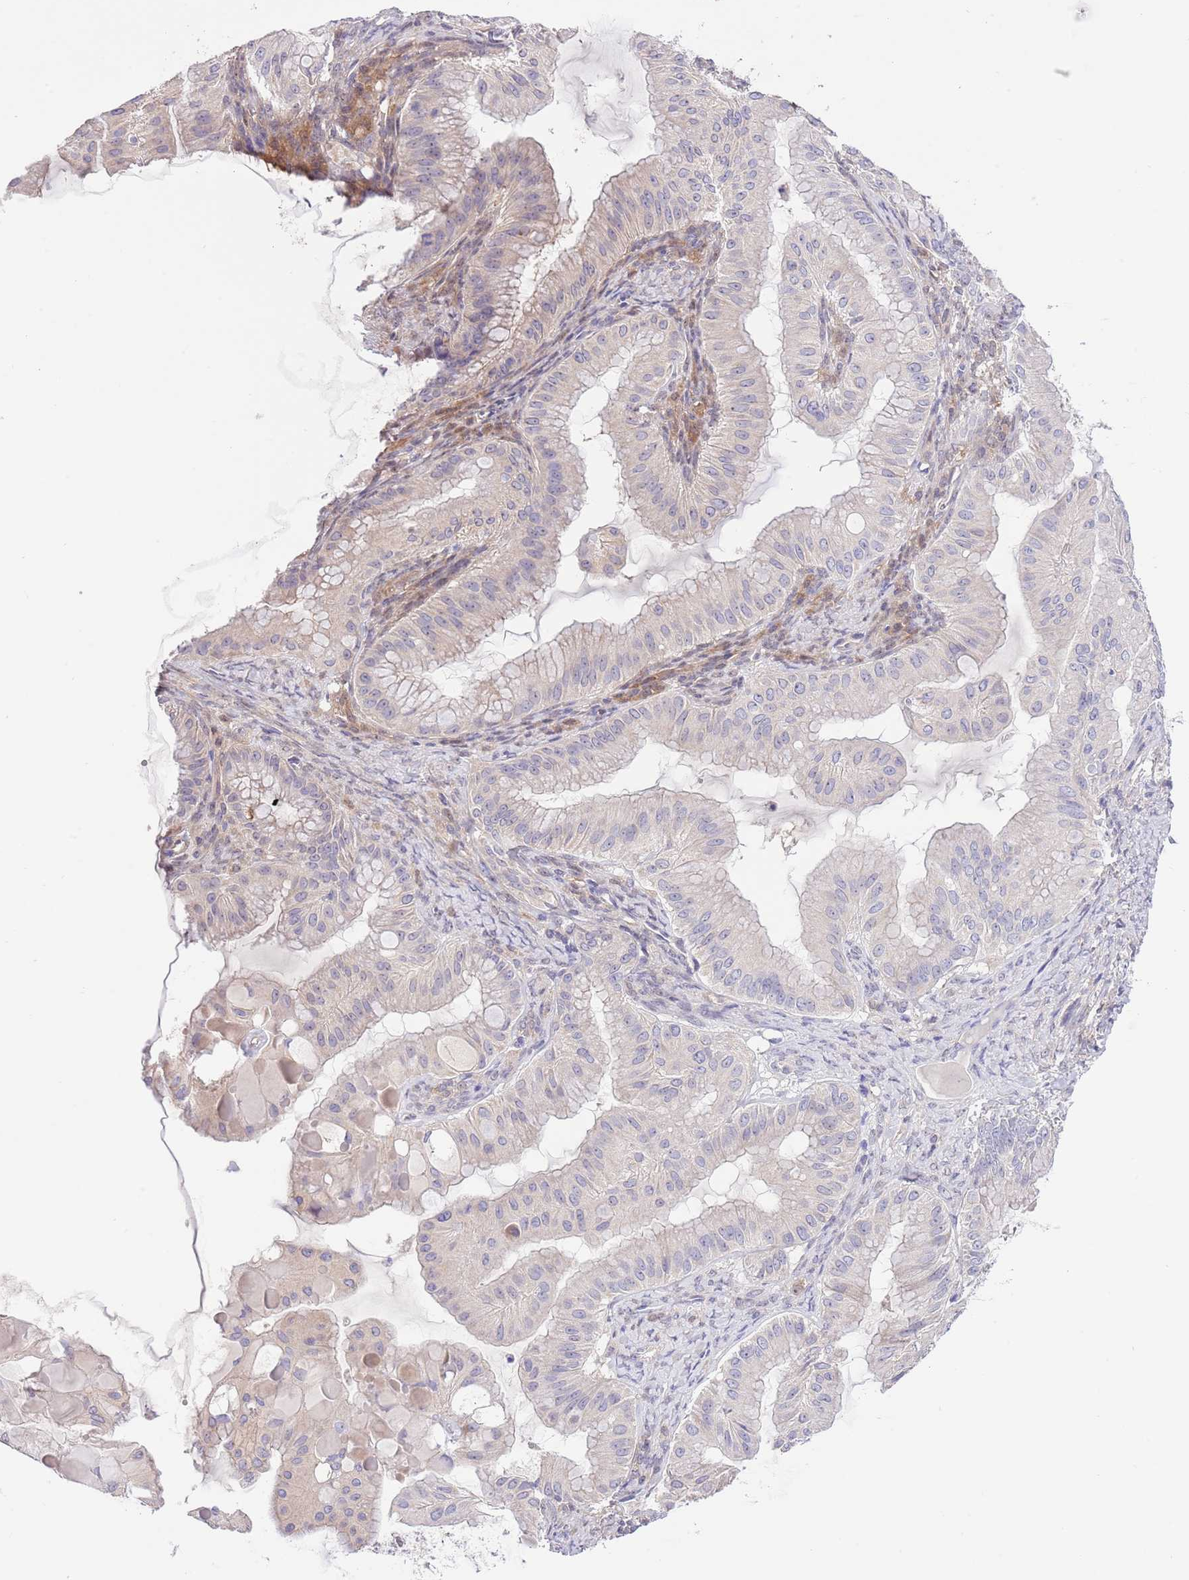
{"staining": {"intensity": "negative", "quantity": "none", "location": "none"}, "tissue": "ovarian cancer", "cell_type": "Tumor cells", "image_type": "cancer", "snomed": [{"axis": "morphology", "description": "Cystadenocarcinoma, mucinous, NOS"}, {"axis": "topography", "description": "Ovary"}], "caption": "The IHC micrograph has no significant staining in tumor cells of ovarian cancer (mucinous cystadenocarcinoma) tissue. (Brightfield microscopy of DAB IHC at high magnification).", "gene": "PRR32", "patient": {"sex": "female", "age": 61}}